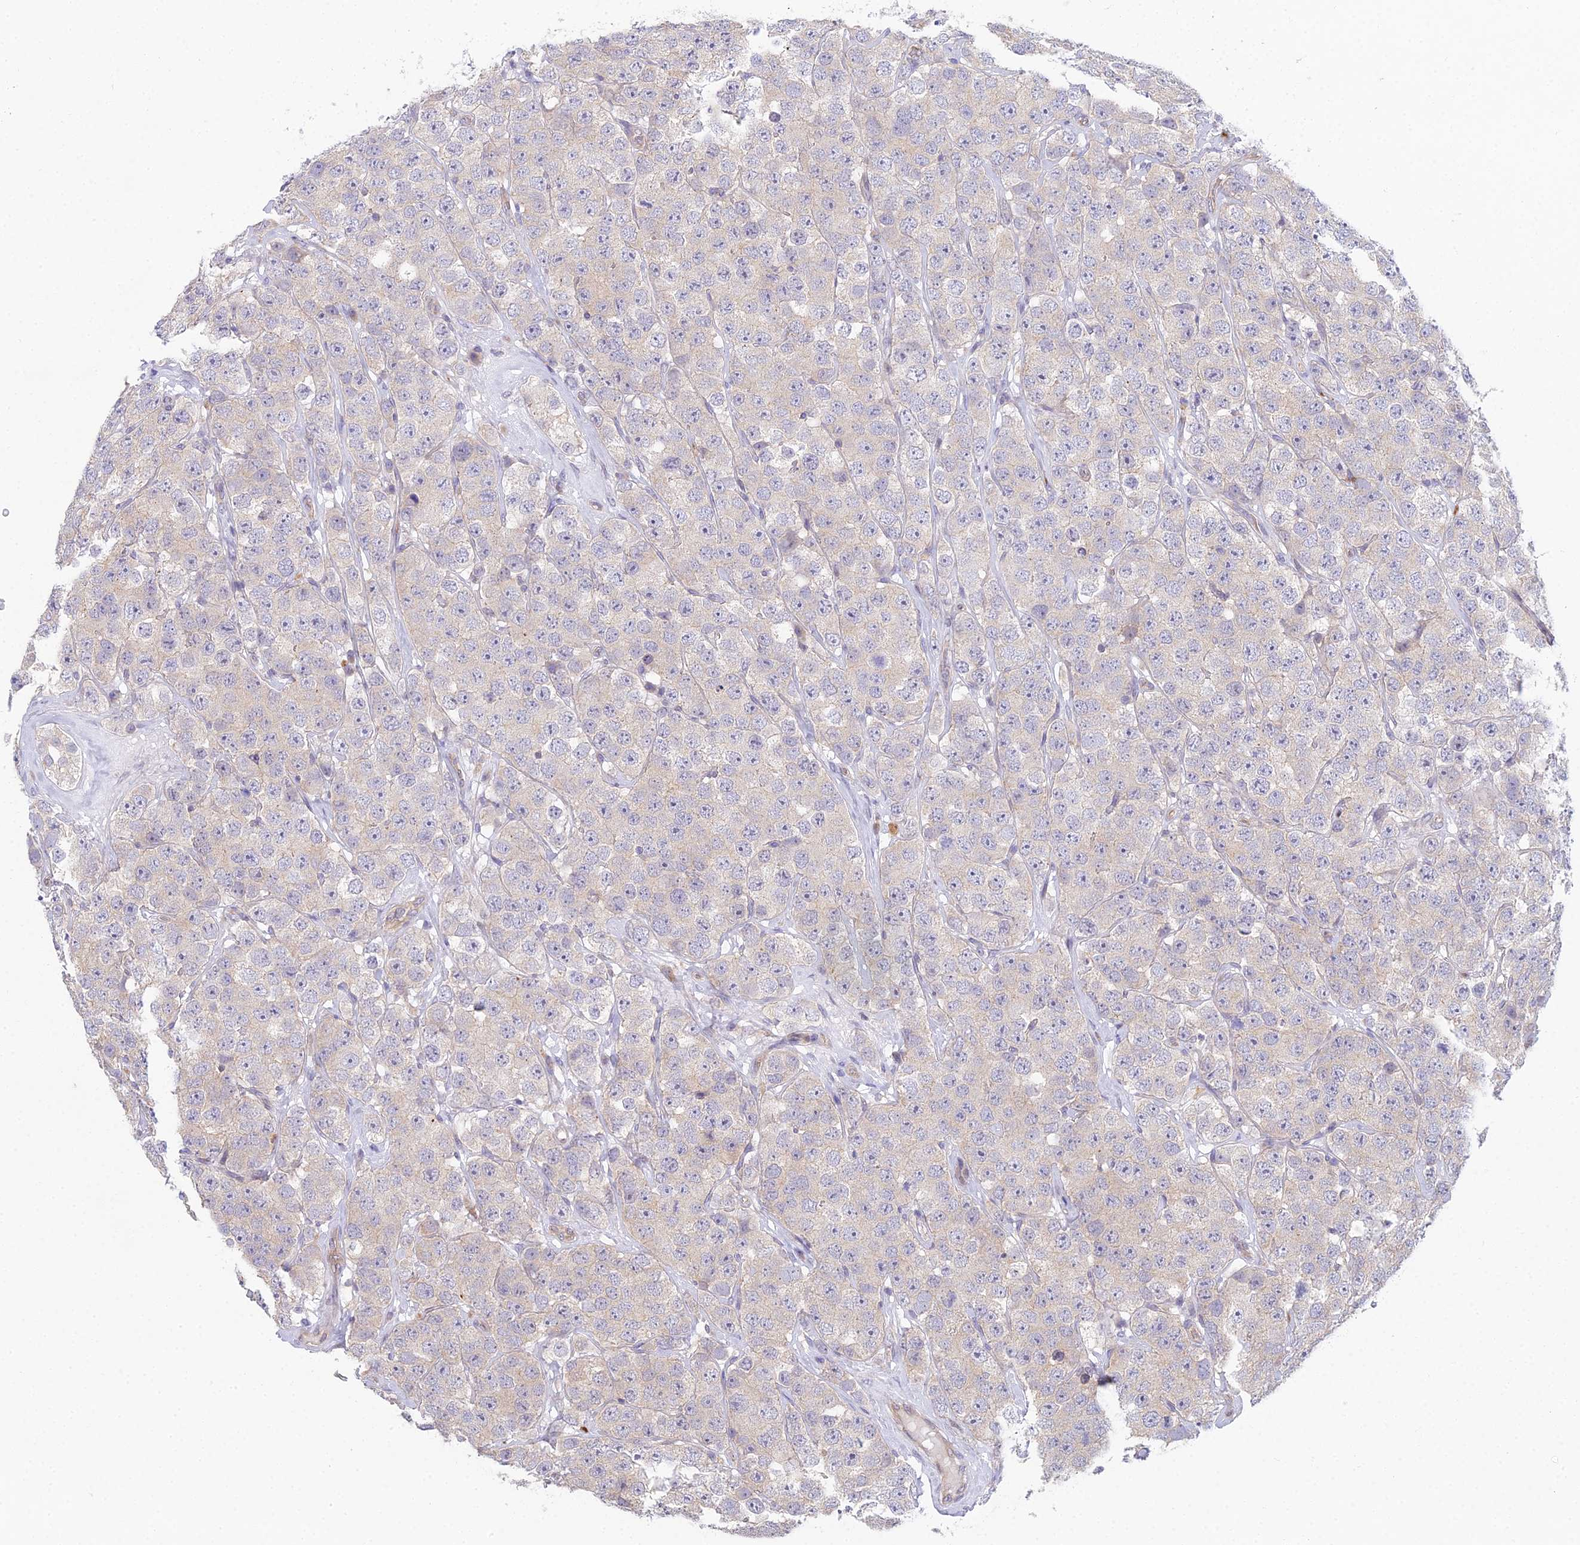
{"staining": {"intensity": "negative", "quantity": "none", "location": "none"}, "tissue": "testis cancer", "cell_type": "Tumor cells", "image_type": "cancer", "snomed": [{"axis": "morphology", "description": "Seminoma, NOS"}, {"axis": "topography", "description": "Testis"}], "caption": "Human testis cancer stained for a protein using immunohistochemistry (IHC) shows no positivity in tumor cells.", "gene": "METTL26", "patient": {"sex": "male", "age": 28}}